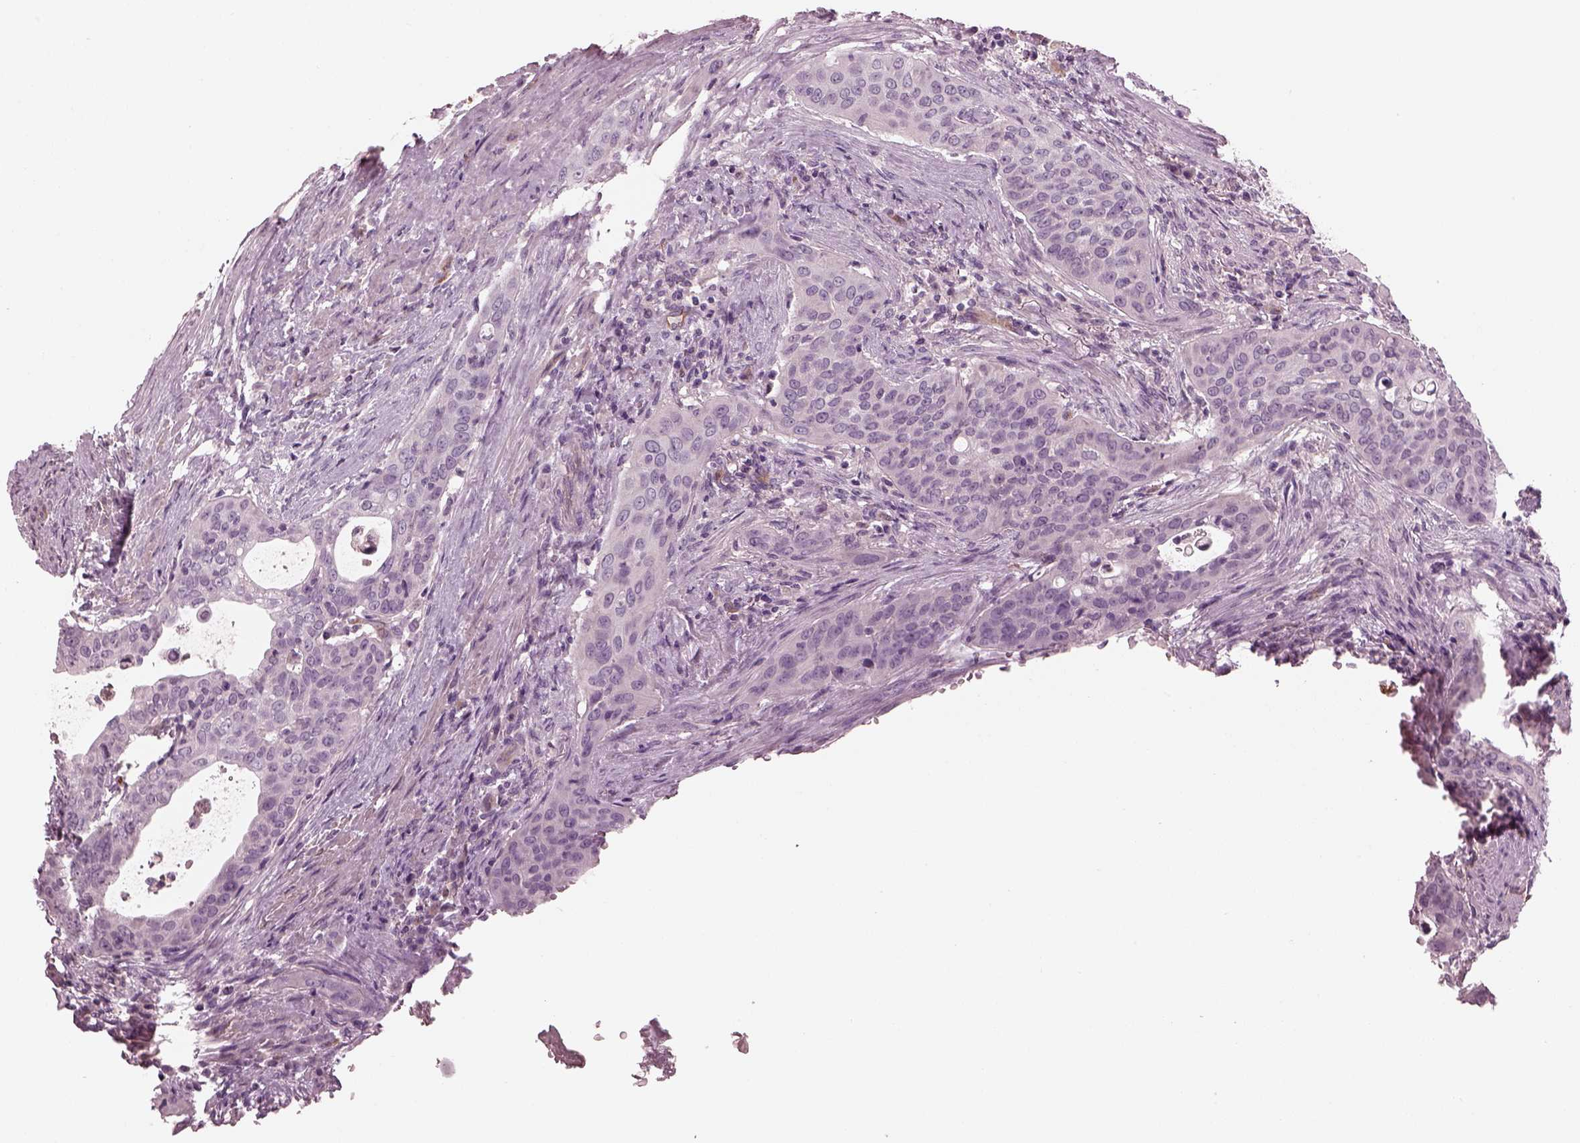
{"staining": {"intensity": "negative", "quantity": "none", "location": "none"}, "tissue": "urothelial cancer", "cell_type": "Tumor cells", "image_type": "cancer", "snomed": [{"axis": "morphology", "description": "Urothelial carcinoma, High grade"}, {"axis": "topography", "description": "Urinary bladder"}], "caption": "Tumor cells show no significant staining in high-grade urothelial carcinoma. The staining is performed using DAB (3,3'-diaminobenzidine) brown chromogen with nuclei counter-stained in using hematoxylin.", "gene": "EIF4E1B", "patient": {"sex": "male", "age": 82}}